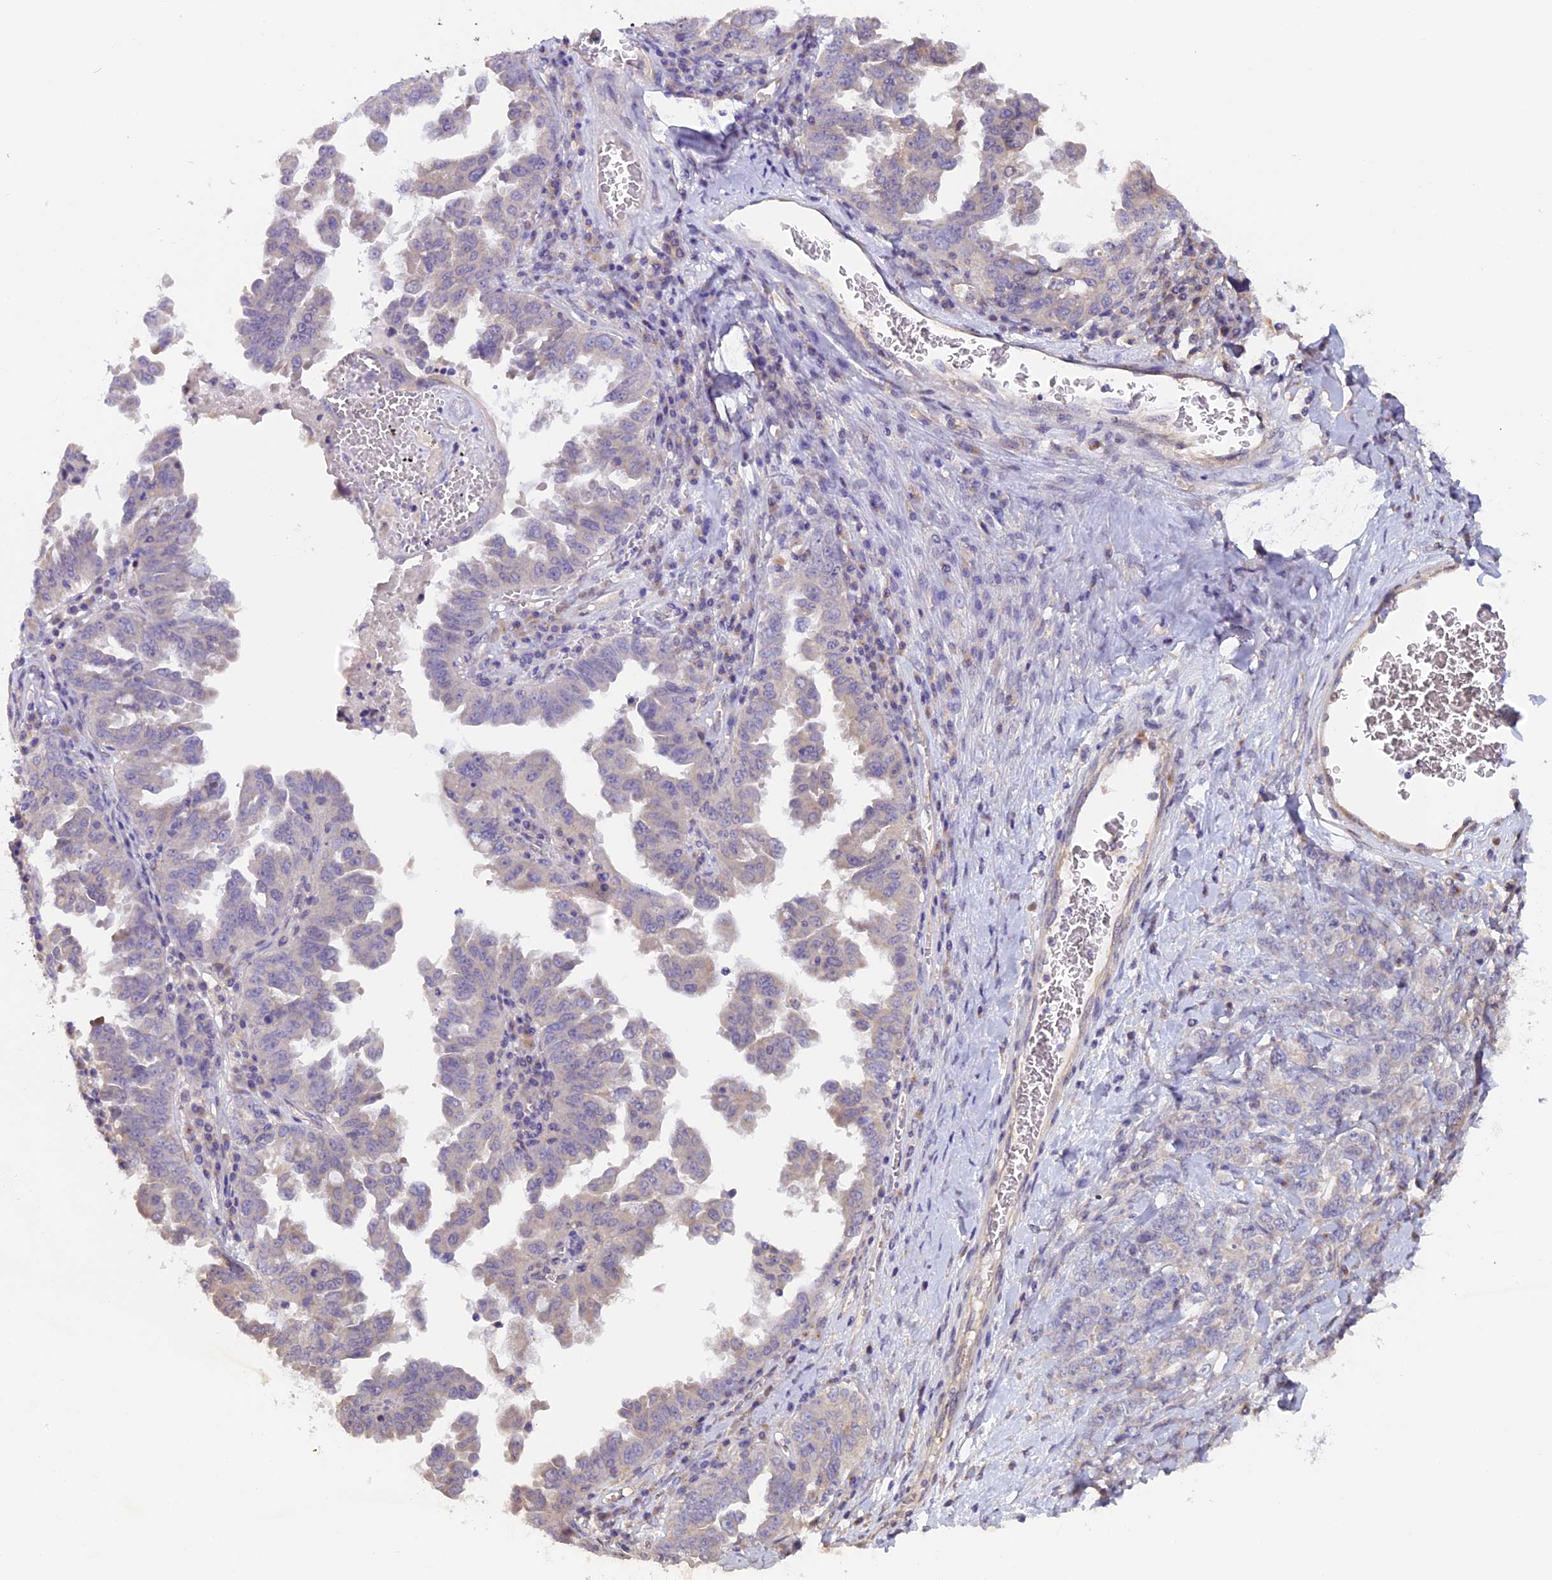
{"staining": {"intensity": "negative", "quantity": "none", "location": "none"}, "tissue": "ovarian cancer", "cell_type": "Tumor cells", "image_type": "cancer", "snomed": [{"axis": "morphology", "description": "Carcinoma, endometroid"}, {"axis": "topography", "description": "Ovary"}], "caption": "A micrograph of human endometroid carcinoma (ovarian) is negative for staining in tumor cells.", "gene": "CCDC9B", "patient": {"sex": "female", "age": 62}}